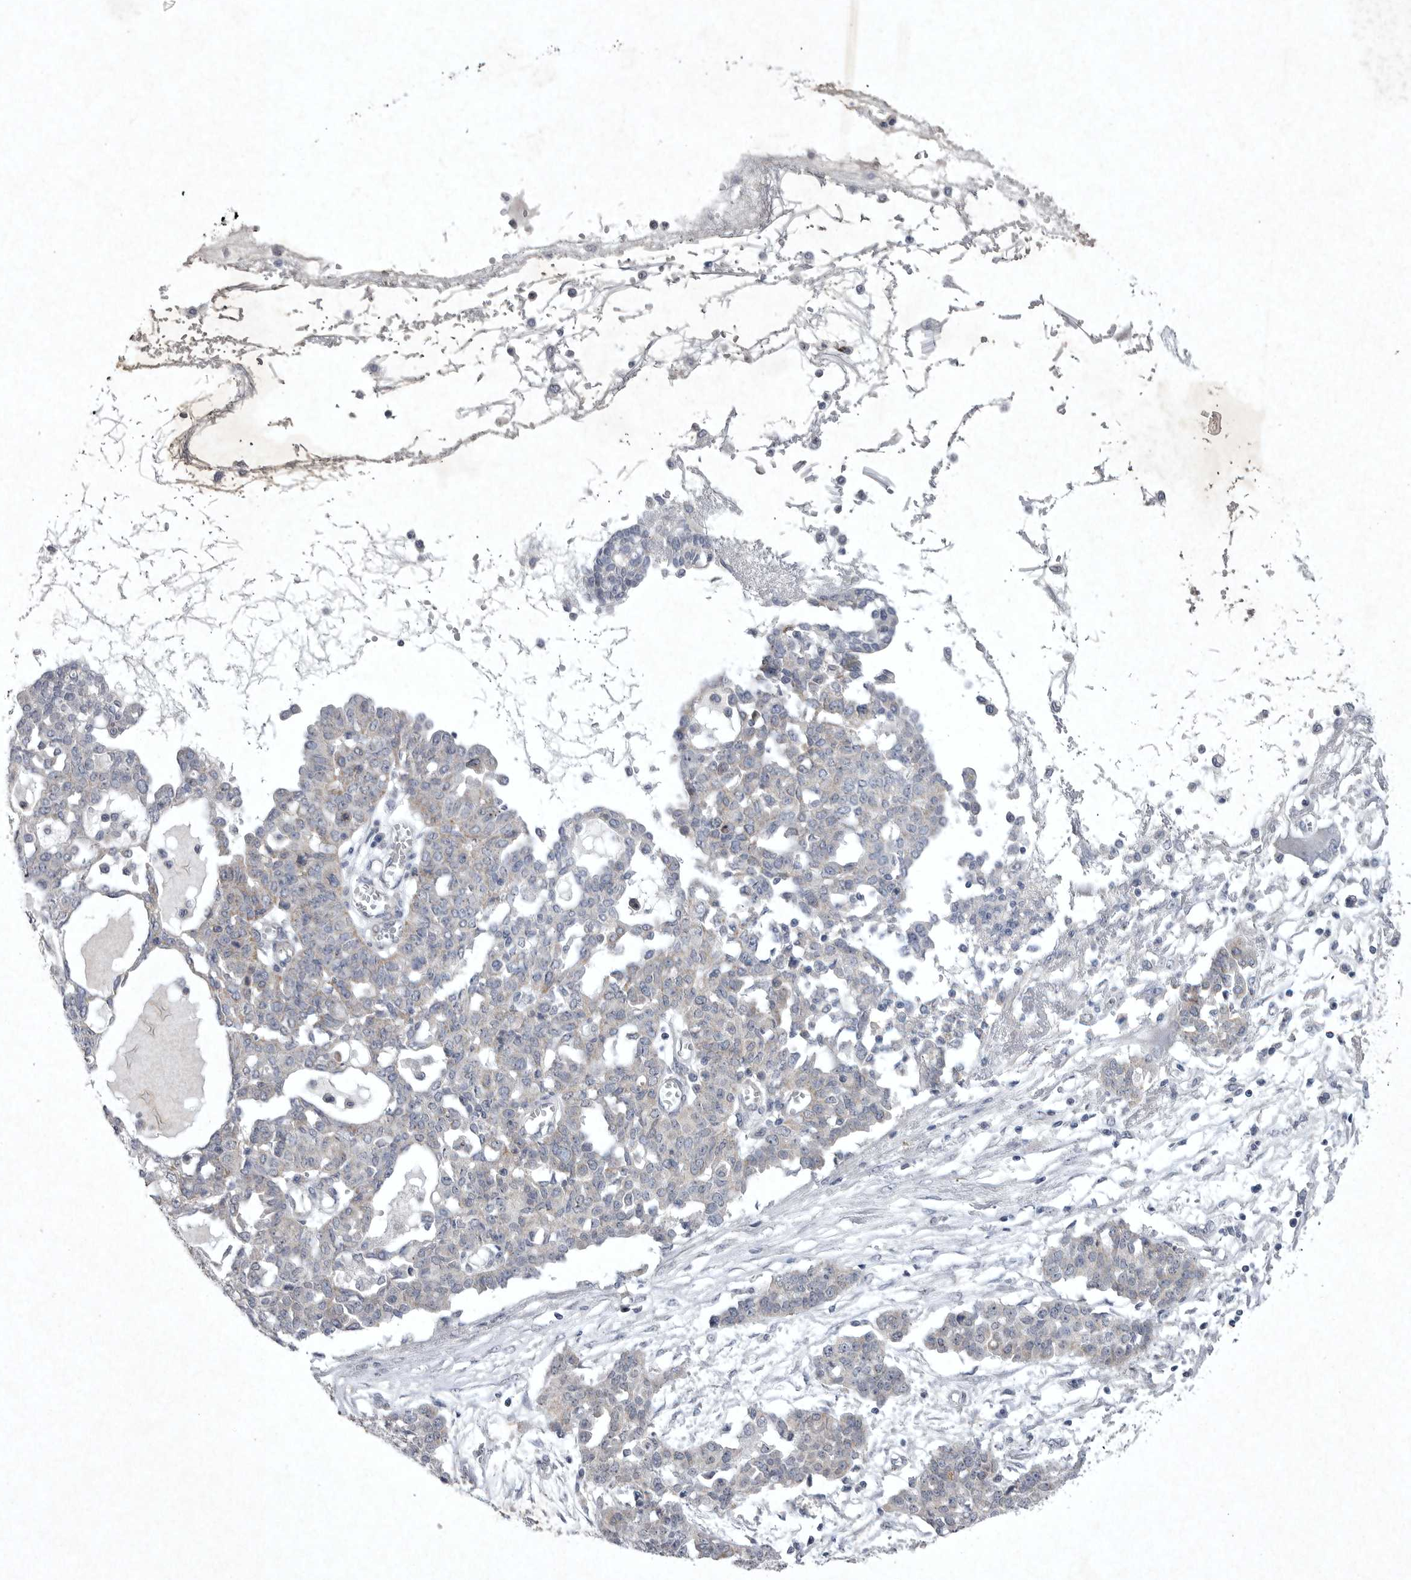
{"staining": {"intensity": "moderate", "quantity": "<25%", "location": "cytoplasmic/membranous"}, "tissue": "ovarian cancer", "cell_type": "Tumor cells", "image_type": "cancer", "snomed": [{"axis": "morphology", "description": "Cystadenocarcinoma, serous, NOS"}, {"axis": "topography", "description": "Soft tissue"}, {"axis": "topography", "description": "Ovary"}], "caption": "Protein staining shows moderate cytoplasmic/membranous staining in approximately <25% of tumor cells in ovarian serous cystadenocarcinoma.", "gene": "DDR1", "patient": {"sex": "female", "age": 57}}